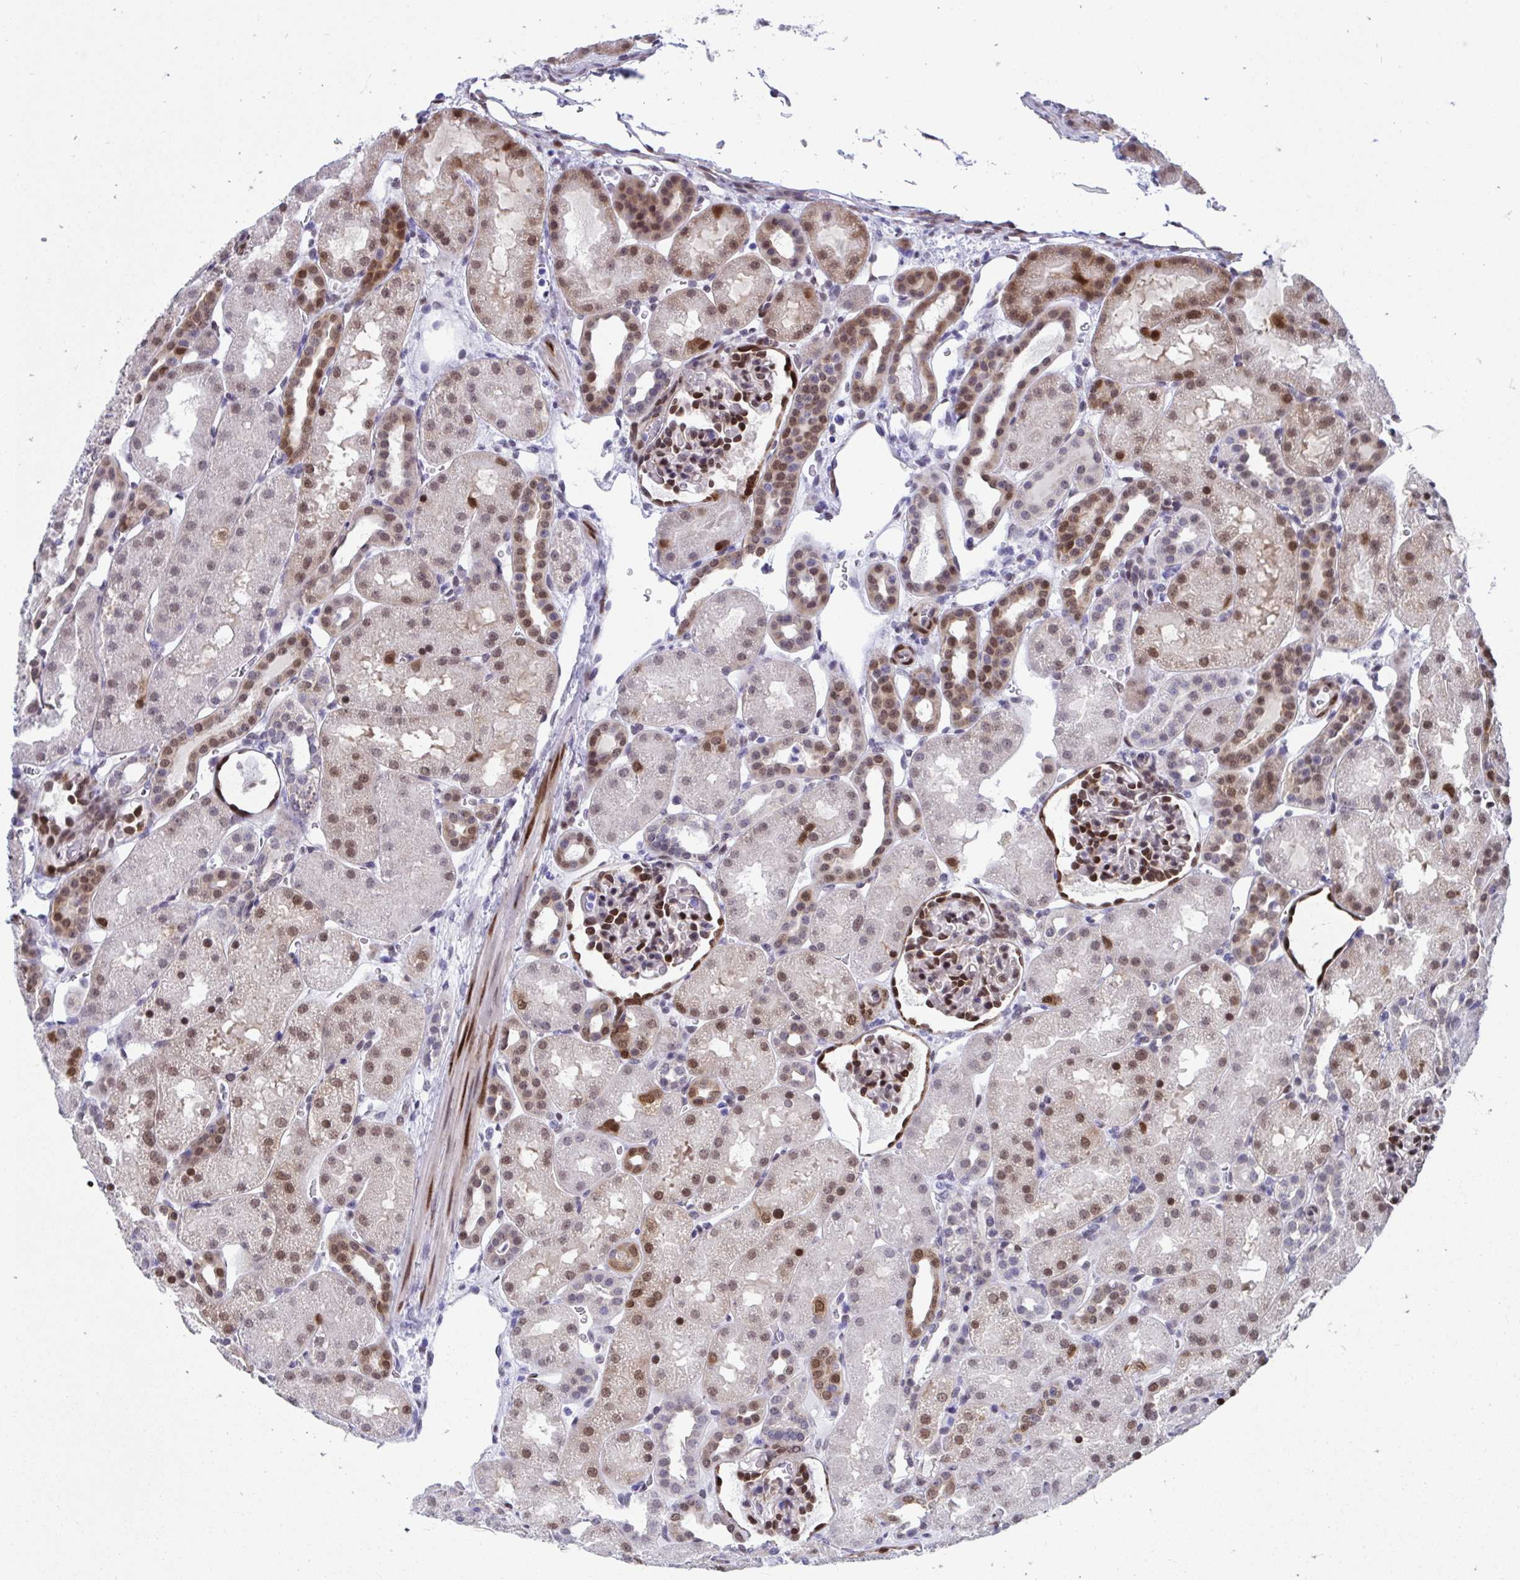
{"staining": {"intensity": "strong", "quantity": "25%-75%", "location": "cytoplasmic/membranous,nuclear"}, "tissue": "kidney", "cell_type": "Cells in glomeruli", "image_type": "normal", "snomed": [{"axis": "morphology", "description": "Normal tissue, NOS"}, {"axis": "topography", "description": "Kidney"}], "caption": "Protein staining of normal kidney exhibits strong cytoplasmic/membranous,nuclear expression in approximately 25%-75% of cells in glomeruli.", "gene": "RBPMS", "patient": {"sex": "male", "age": 2}}